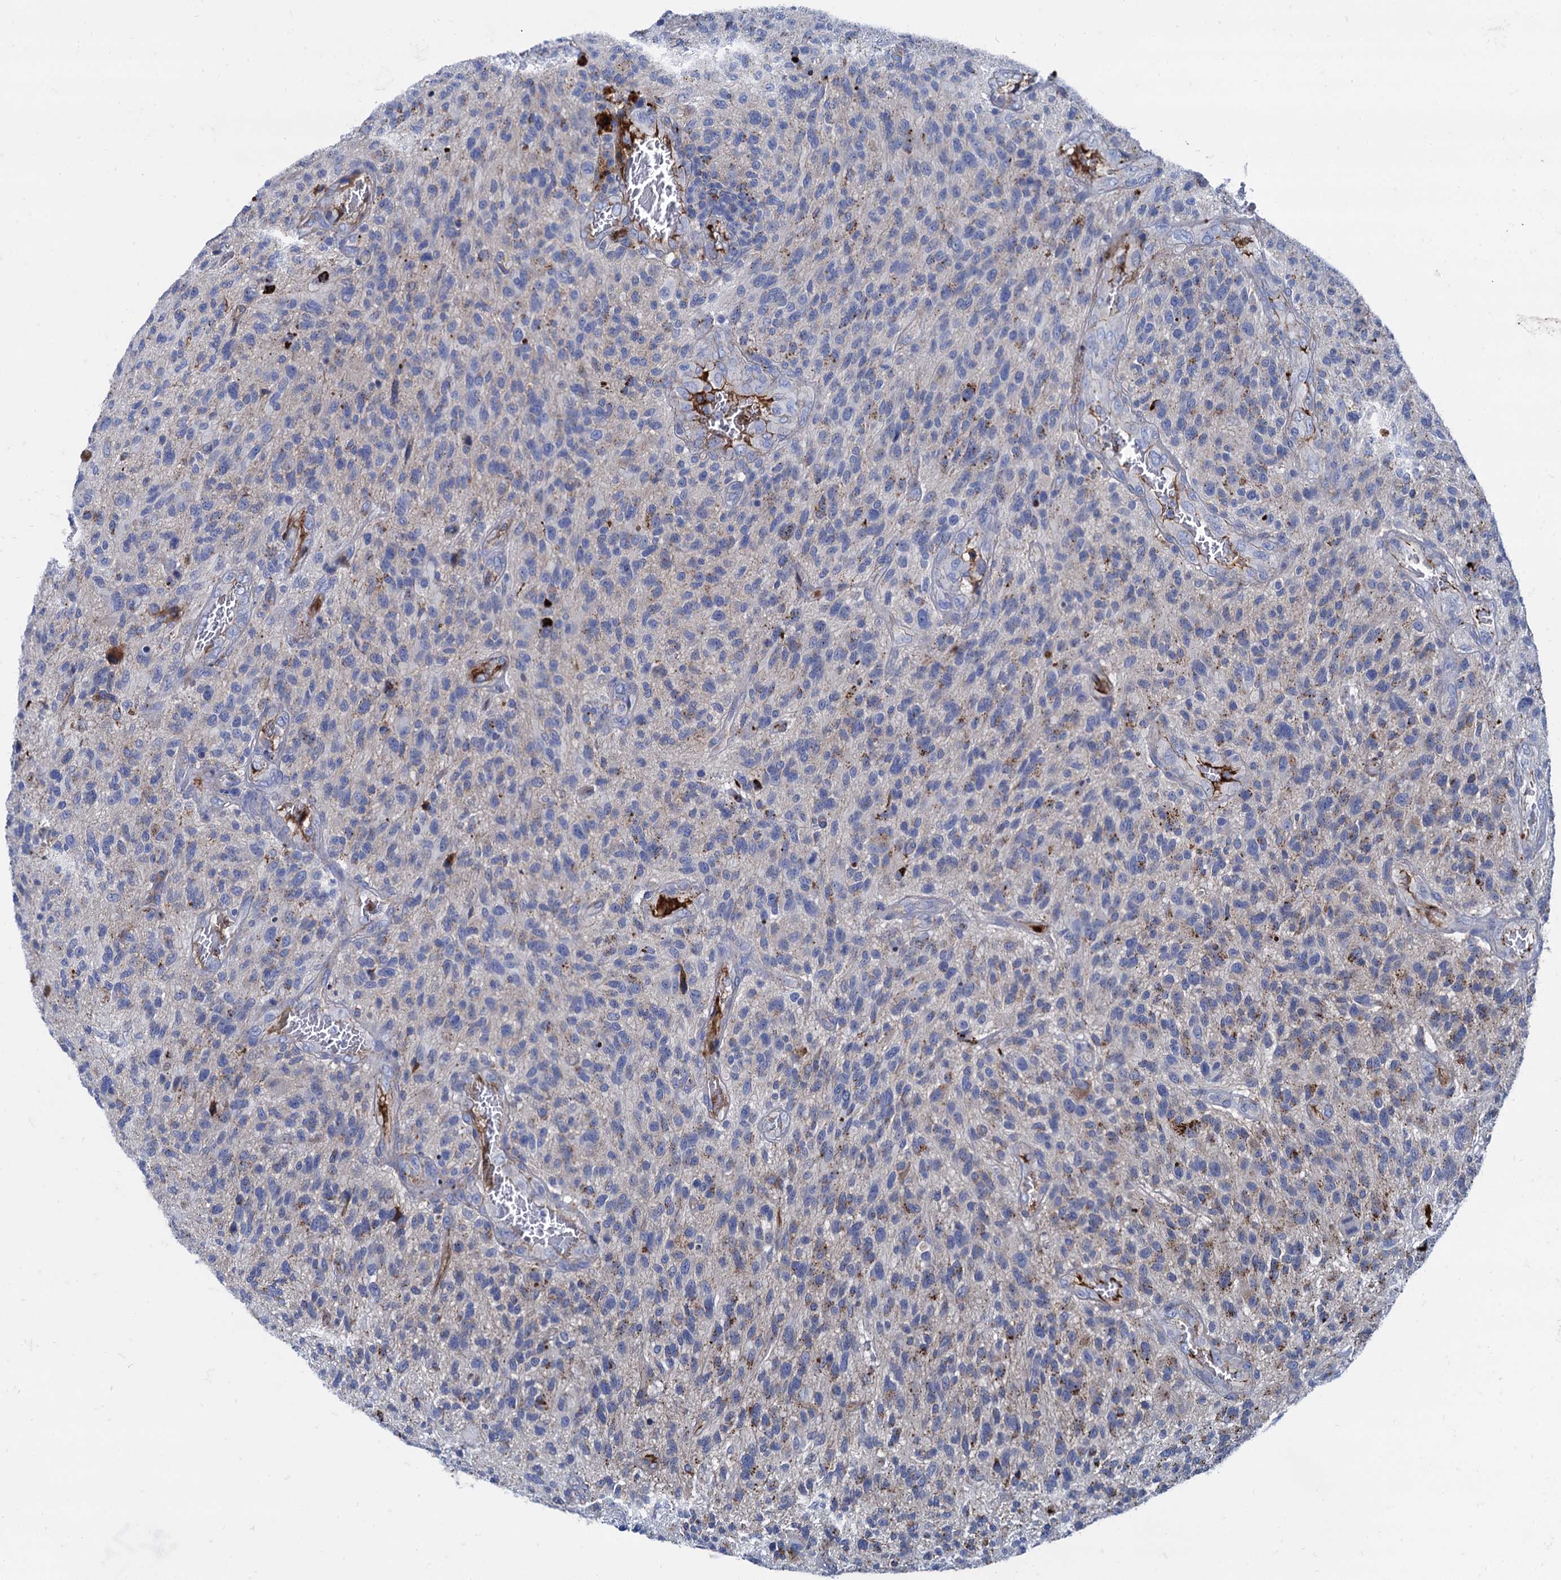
{"staining": {"intensity": "moderate", "quantity": "<25%", "location": "cytoplasmic/membranous"}, "tissue": "glioma", "cell_type": "Tumor cells", "image_type": "cancer", "snomed": [{"axis": "morphology", "description": "Glioma, malignant, High grade"}, {"axis": "topography", "description": "Brain"}], "caption": "Tumor cells demonstrate low levels of moderate cytoplasmic/membranous positivity in about <25% of cells in human malignant glioma (high-grade). Nuclei are stained in blue.", "gene": "APOD", "patient": {"sex": "male", "age": 47}}